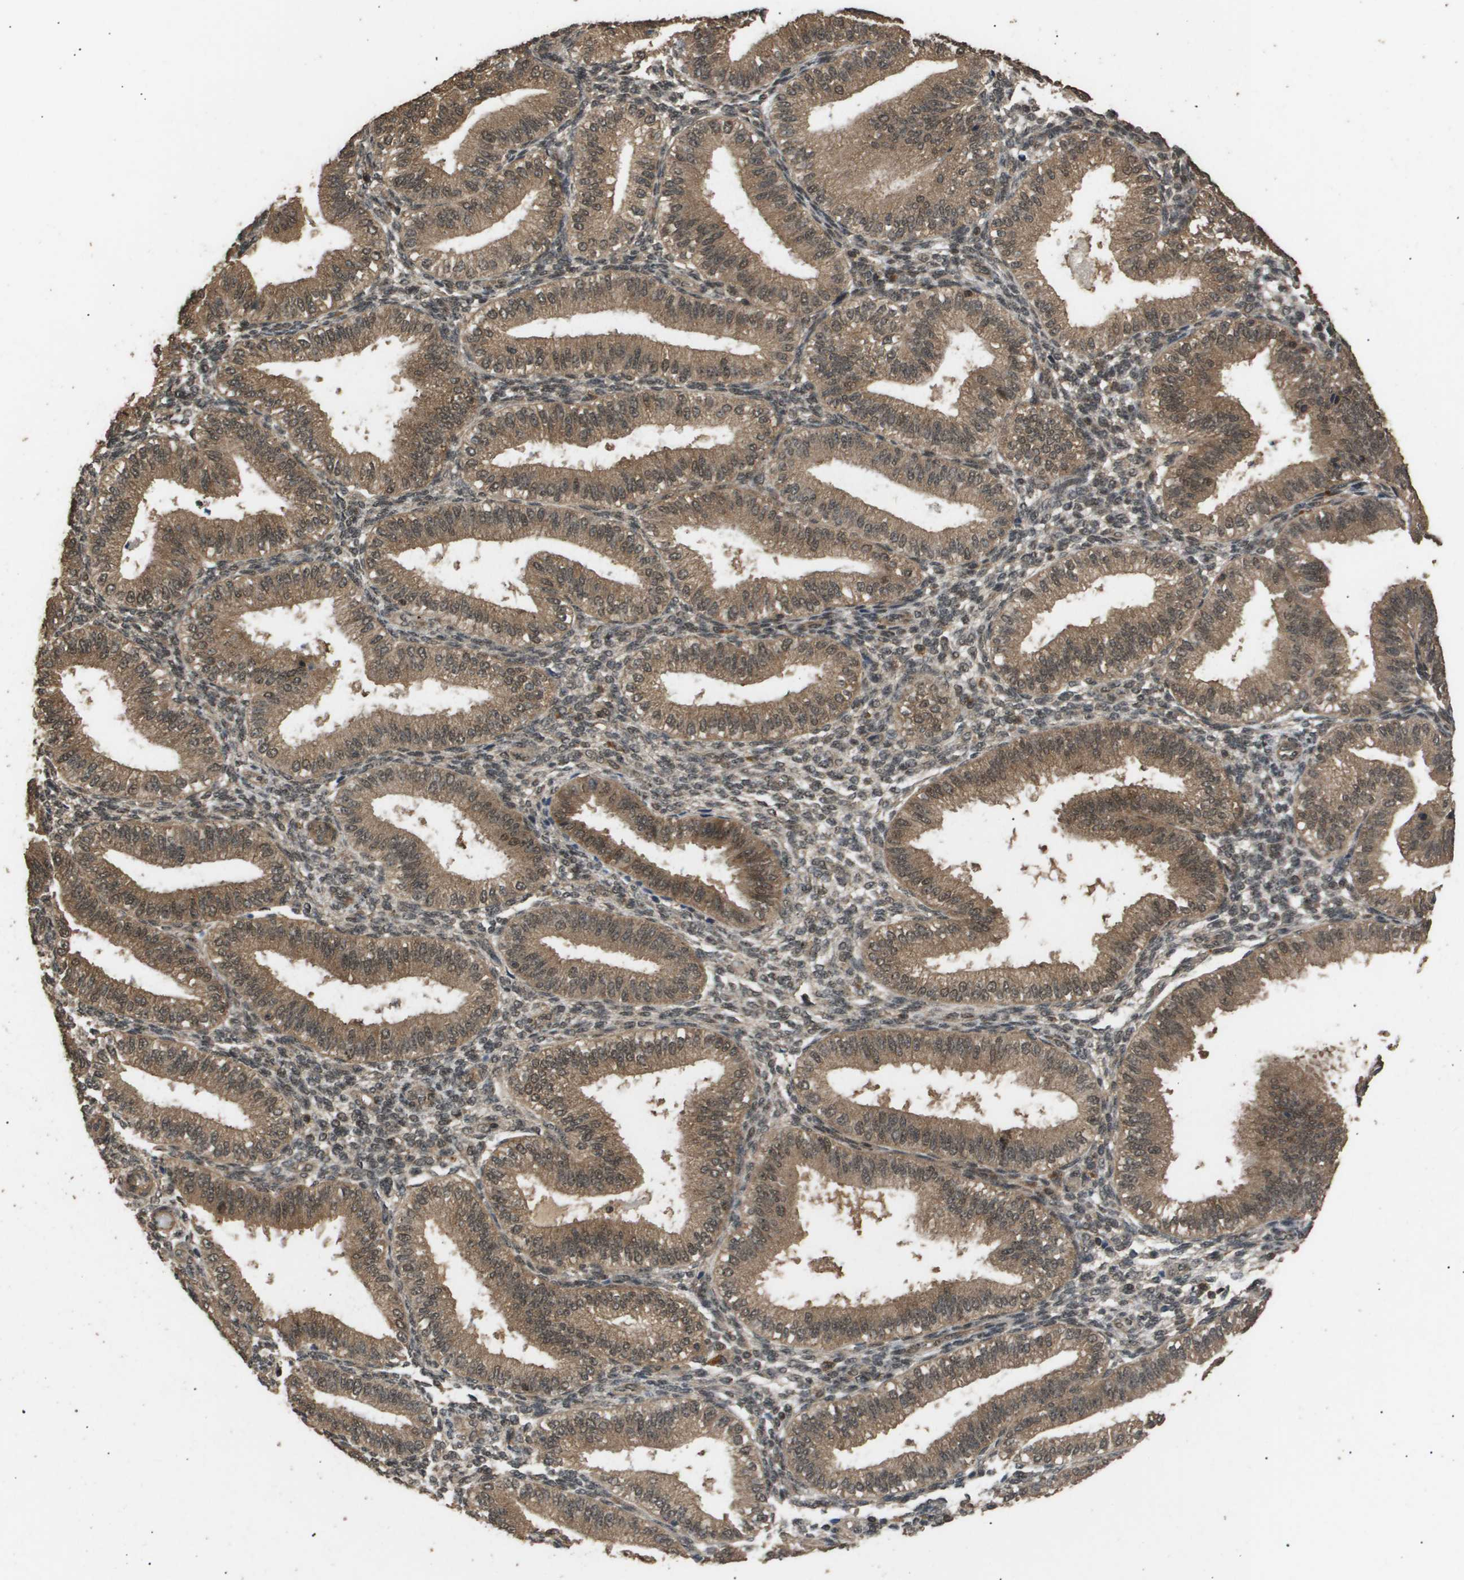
{"staining": {"intensity": "weak", "quantity": ">75%", "location": "cytoplasmic/membranous,nuclear"}, "tissue": "endometrium", "cell_type": "Cells in endometrial stroma", "image_type": "normal", "snomed": [{"axis": "morphology", "description": "Normal tissue, NOS"}, {"axis": "topography", "description": "Endometrium"}], "caption": "Normal endometrium was stained to show a protein in brown. There is low levels of weak cytoplasmic/membranous,nuclear staining in approximately >75% of cells in endometrial stroma. (Brightfield microscopy of DAB IHC at high magnification).", "gene": "ING1", "patient": {"sex": "female", "age": 39}}